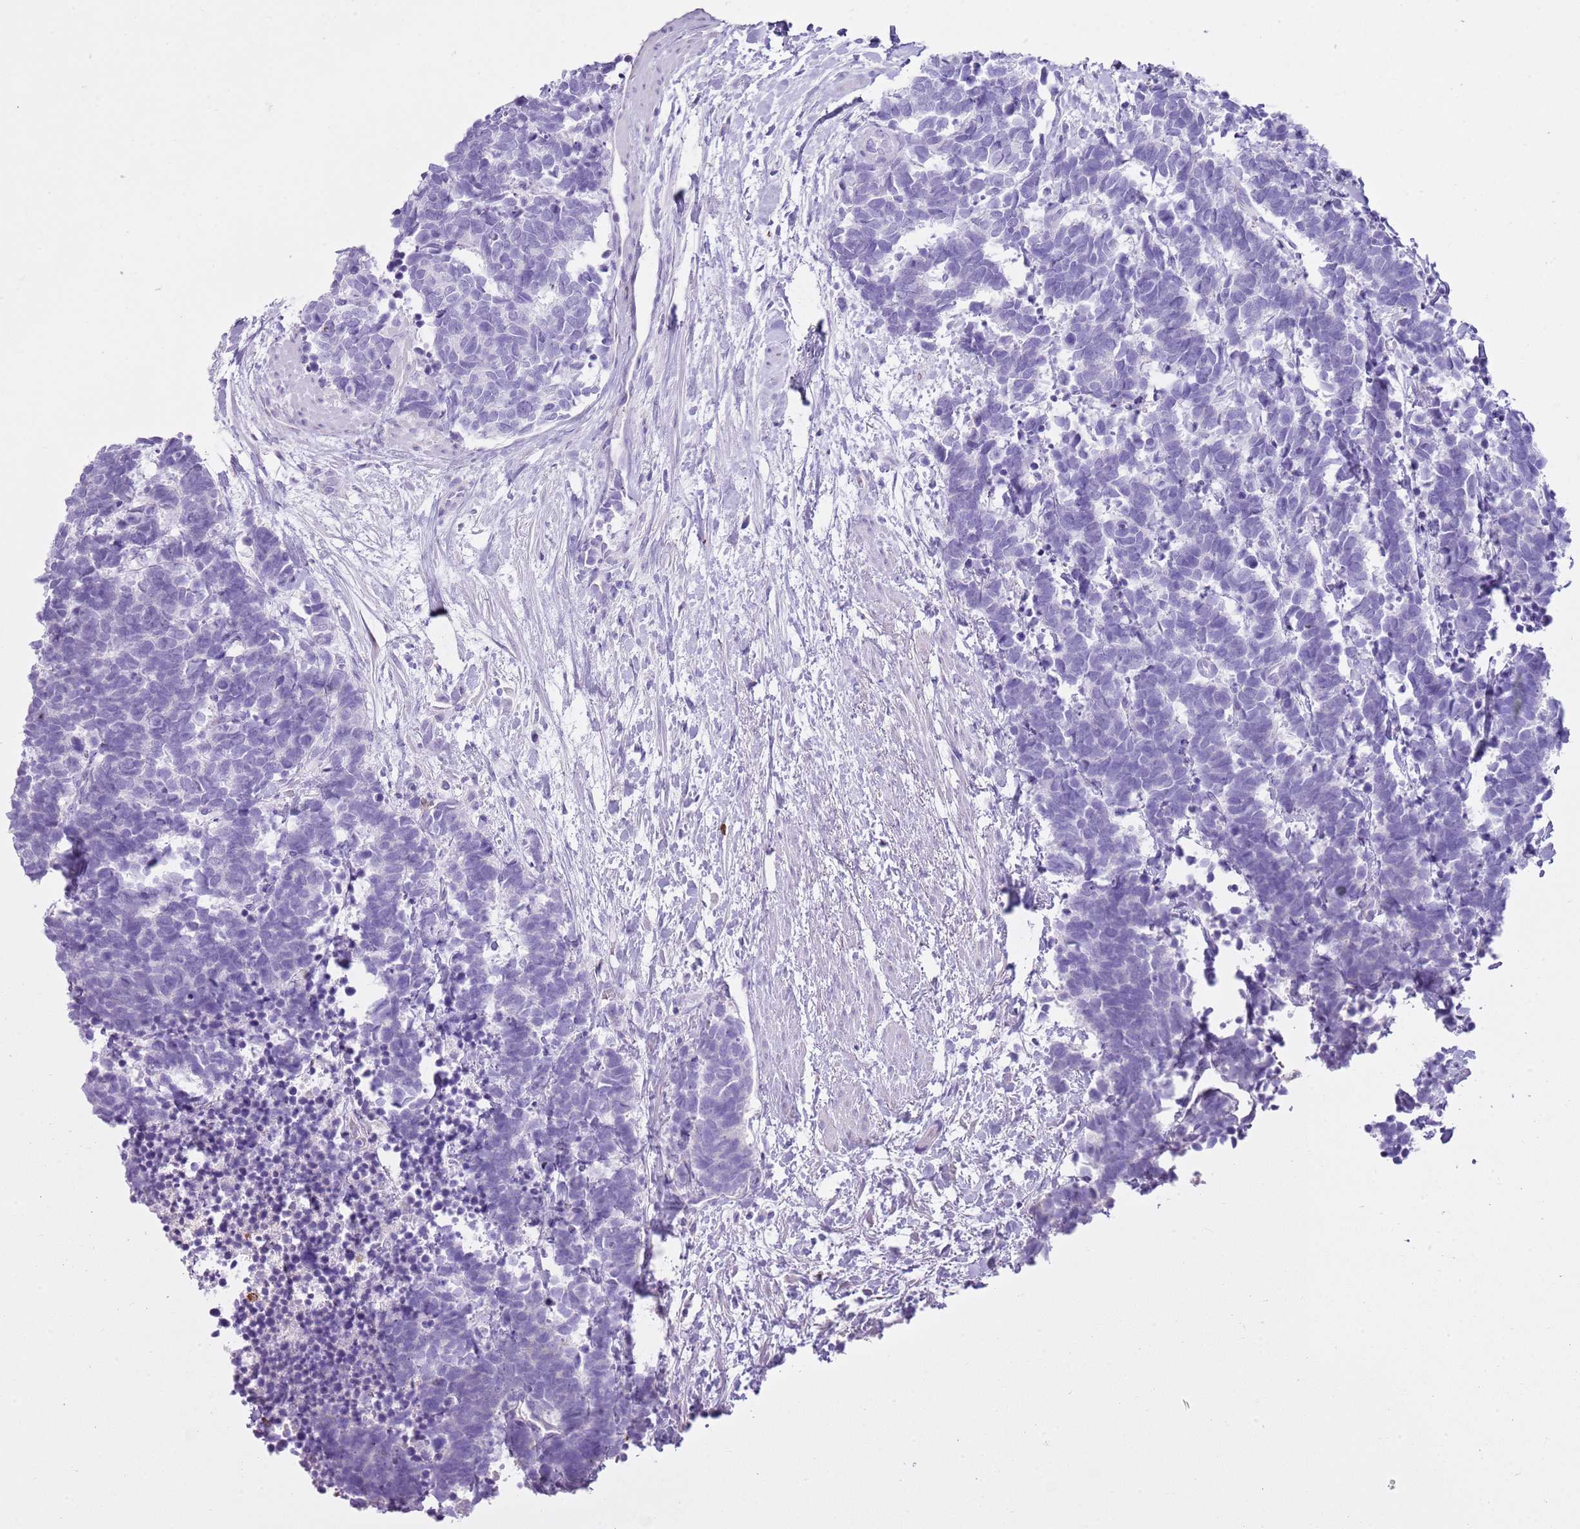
{"staining": {"intensity": "negative", "quantity": "none", "location": "none"}, "tissue": "carcinoid", "cell_type": "Tumor cells", "image_type": "cancer", "snomed": [{"axis": "morphology", "description": "Carcinoma, NOS"}, {"axis": "morphology", "description": "Carcinoid, malignant, NOS"}, {"axis": "topography", "description": "Prostate"}], "caption": "An immunohistochemistry (IHC) micrograph of carcinoid is shown. There is no staining in tumor cells of carcinoid.", "gene": "CD177", "patient": {"sex": "male", "age": 57}}